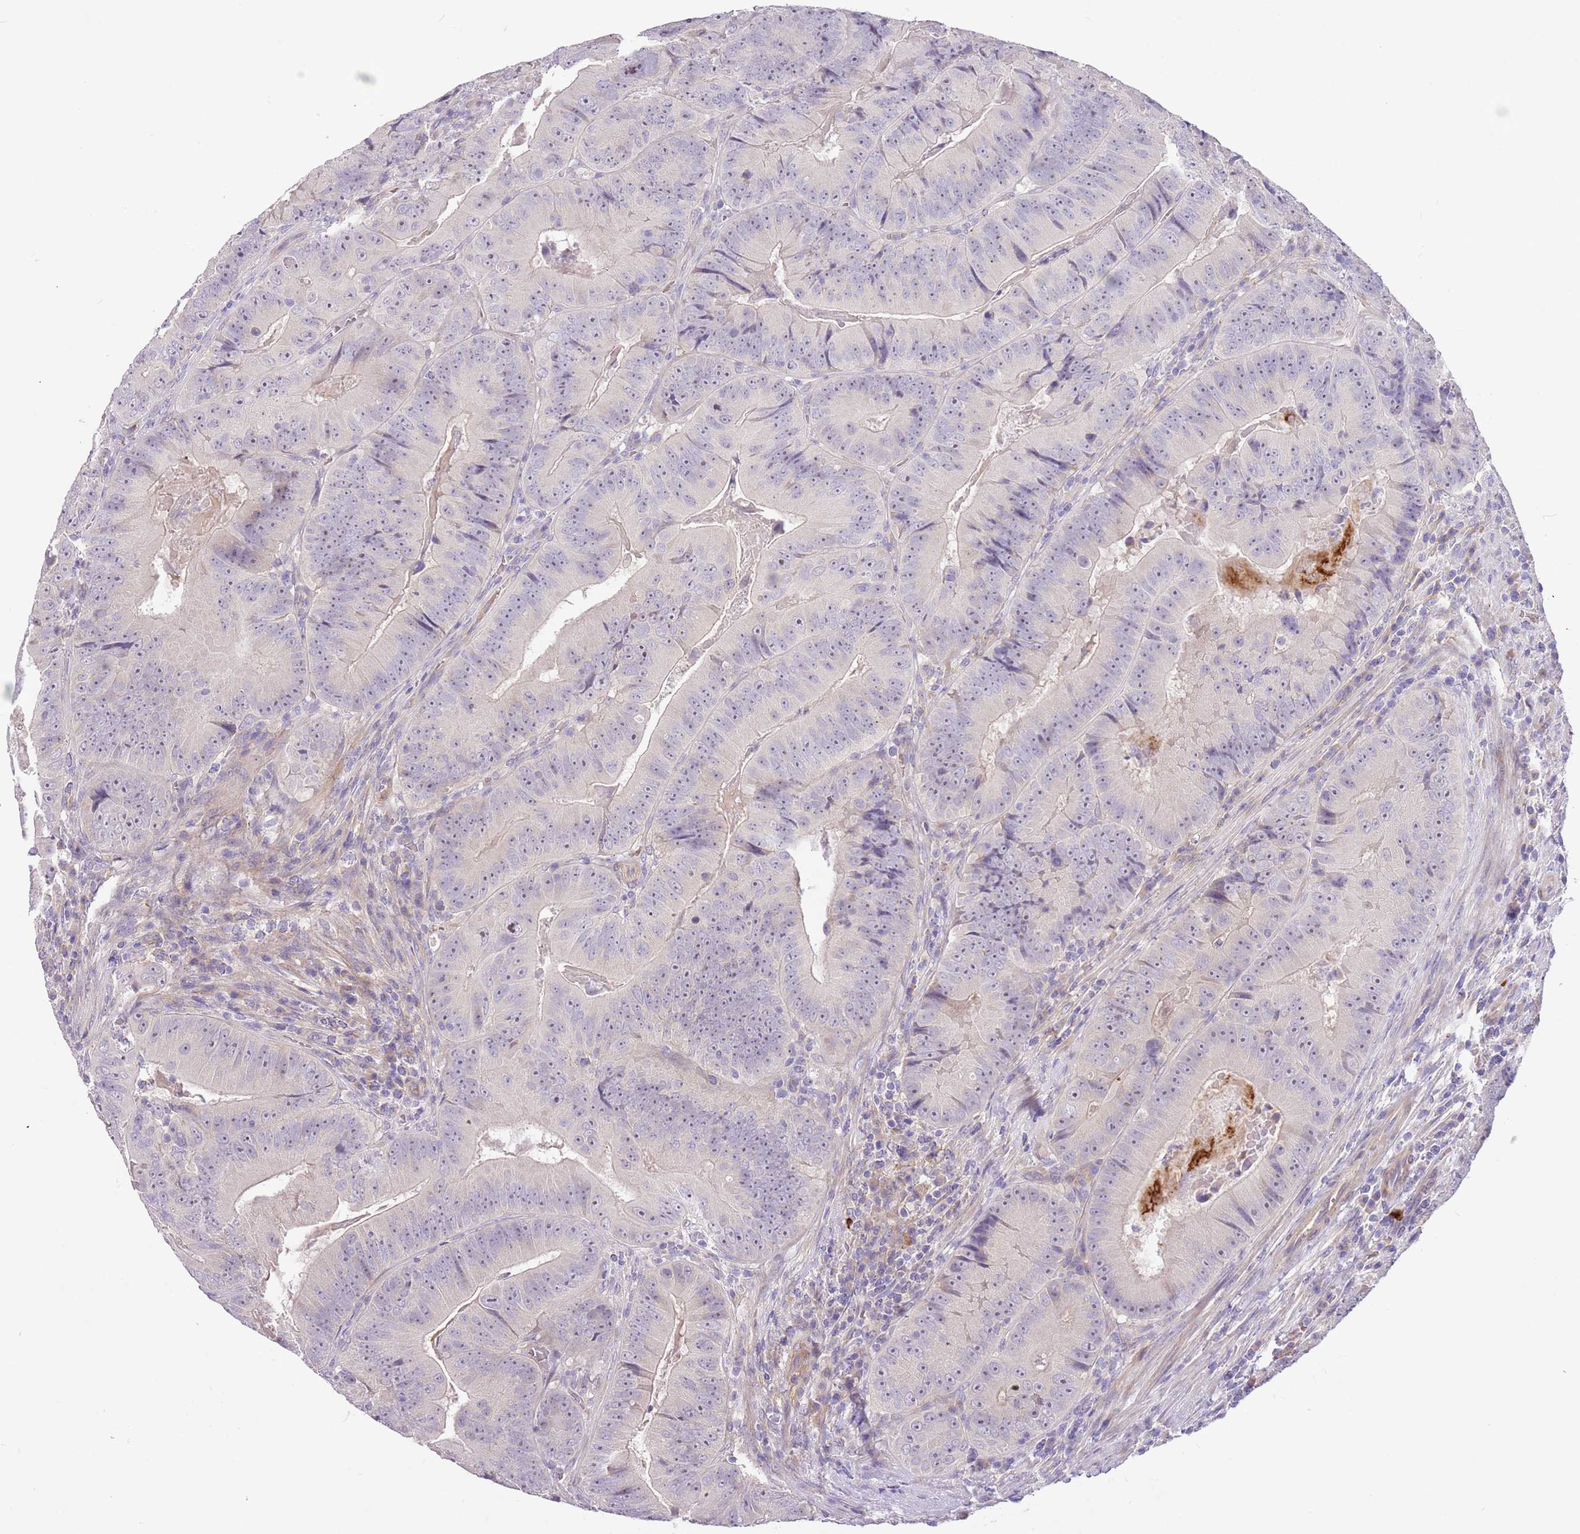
{"staining": {"intensity": "weak", "quantity": "<25%", "location": "nuclear"}, "tissue": "colorectal cancer", "cell_type": "Tumor cells", "image_type": "cancer", "snomed": [{"axis": "morphology", "description": "Adenocarcinoma, NOS"}, {"axis": "topography", "description": "Colon"}], "caption": "There is no significant positivity in tumor cells of colorectal cancer (adenocarcinoma).", "gene": "RFK", "patient": {"sex": "female", "age": 86}}